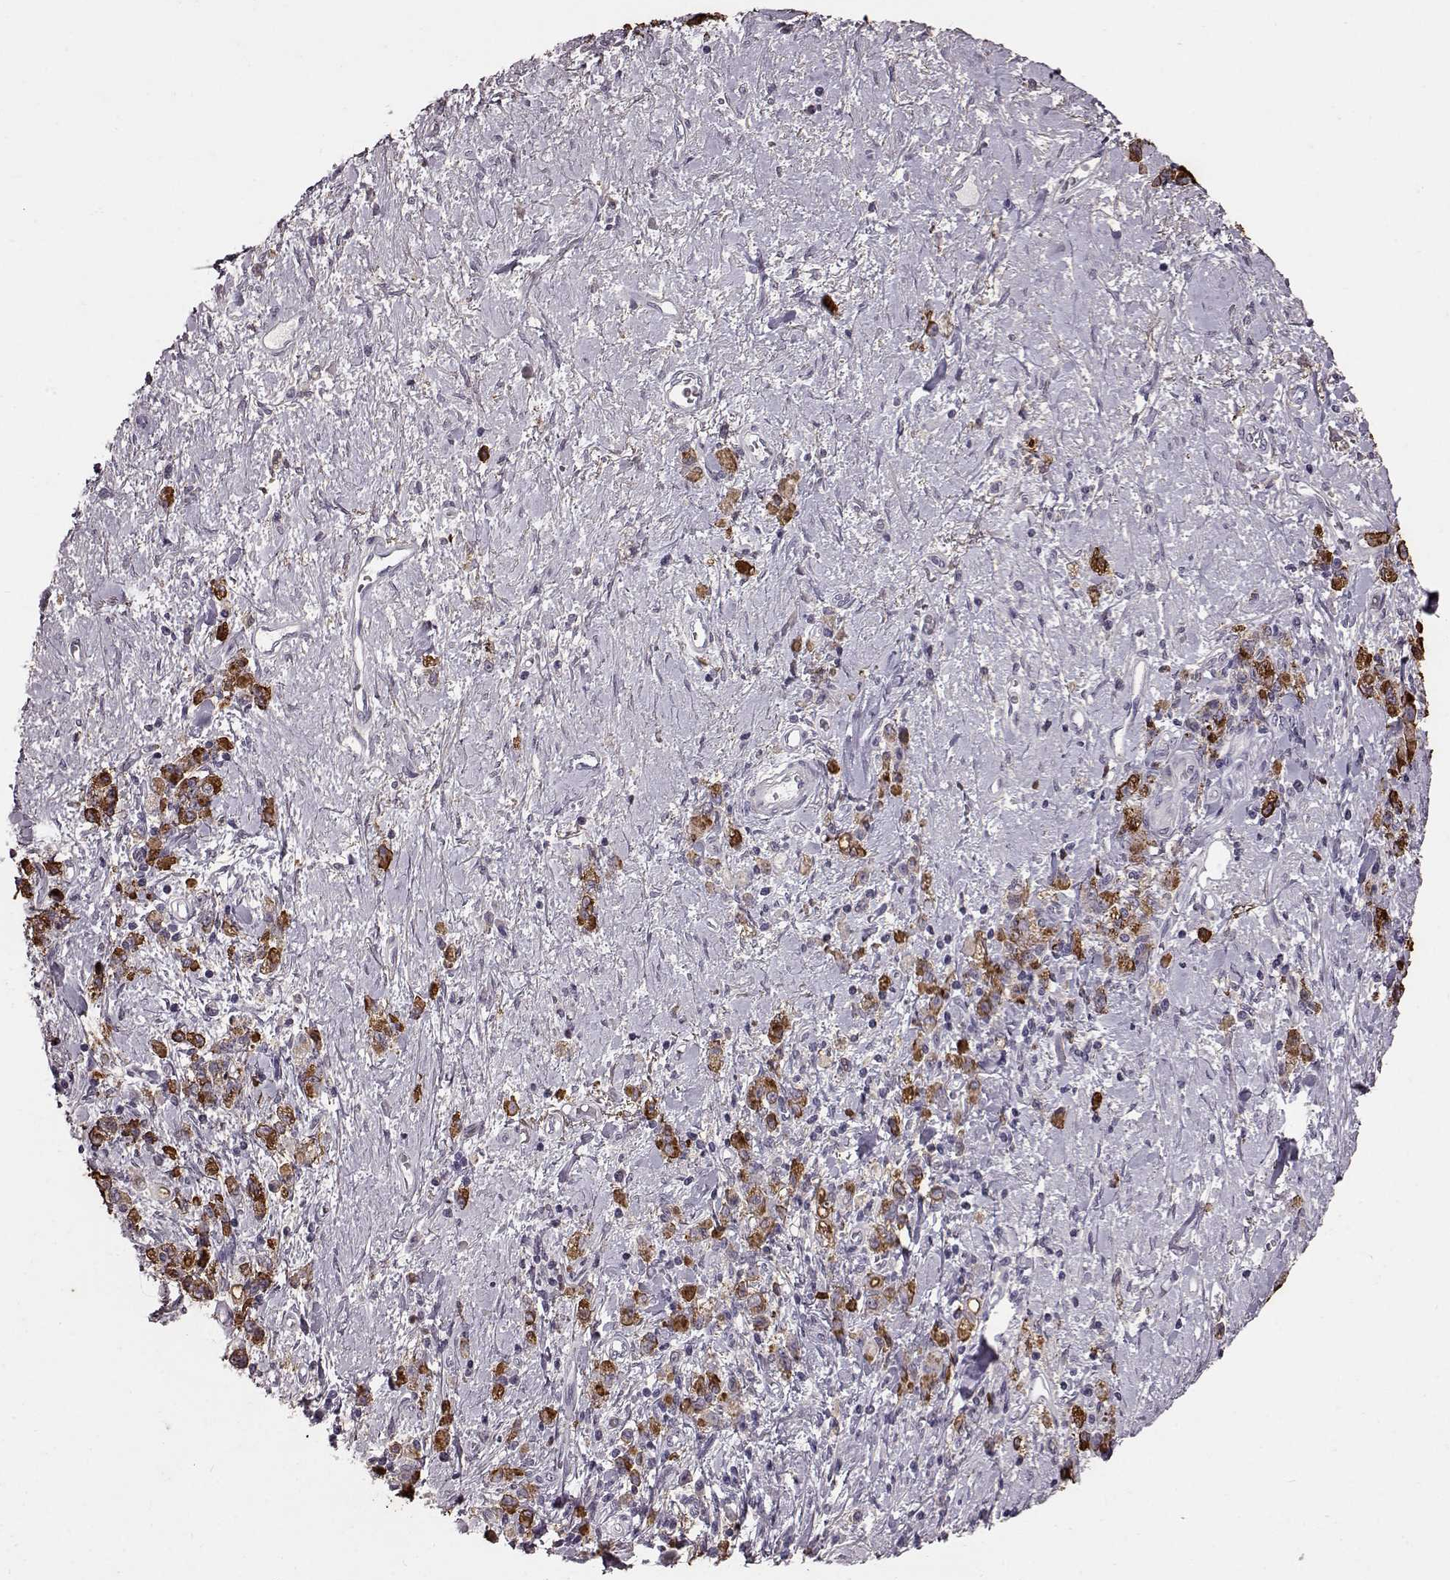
{"staining": {"intensity": "negative", "quantity": "none", "location": "none"}, "tissue": "stomach cancer", "cell_type": "Tumor cells", "image_type": "cancer", "snomed": [{"axis": "morphology", "description": "Adenocarcinoma, NOS"}, {"axis": "topography", "description": "Stomach"}], "caption": "Immunohistochemical staining of stomach adenocarcinoma exhibits no significant positivity in tumor cells.", "gene": "FUT4", "patient": {"sex": "male", "age": 77}}